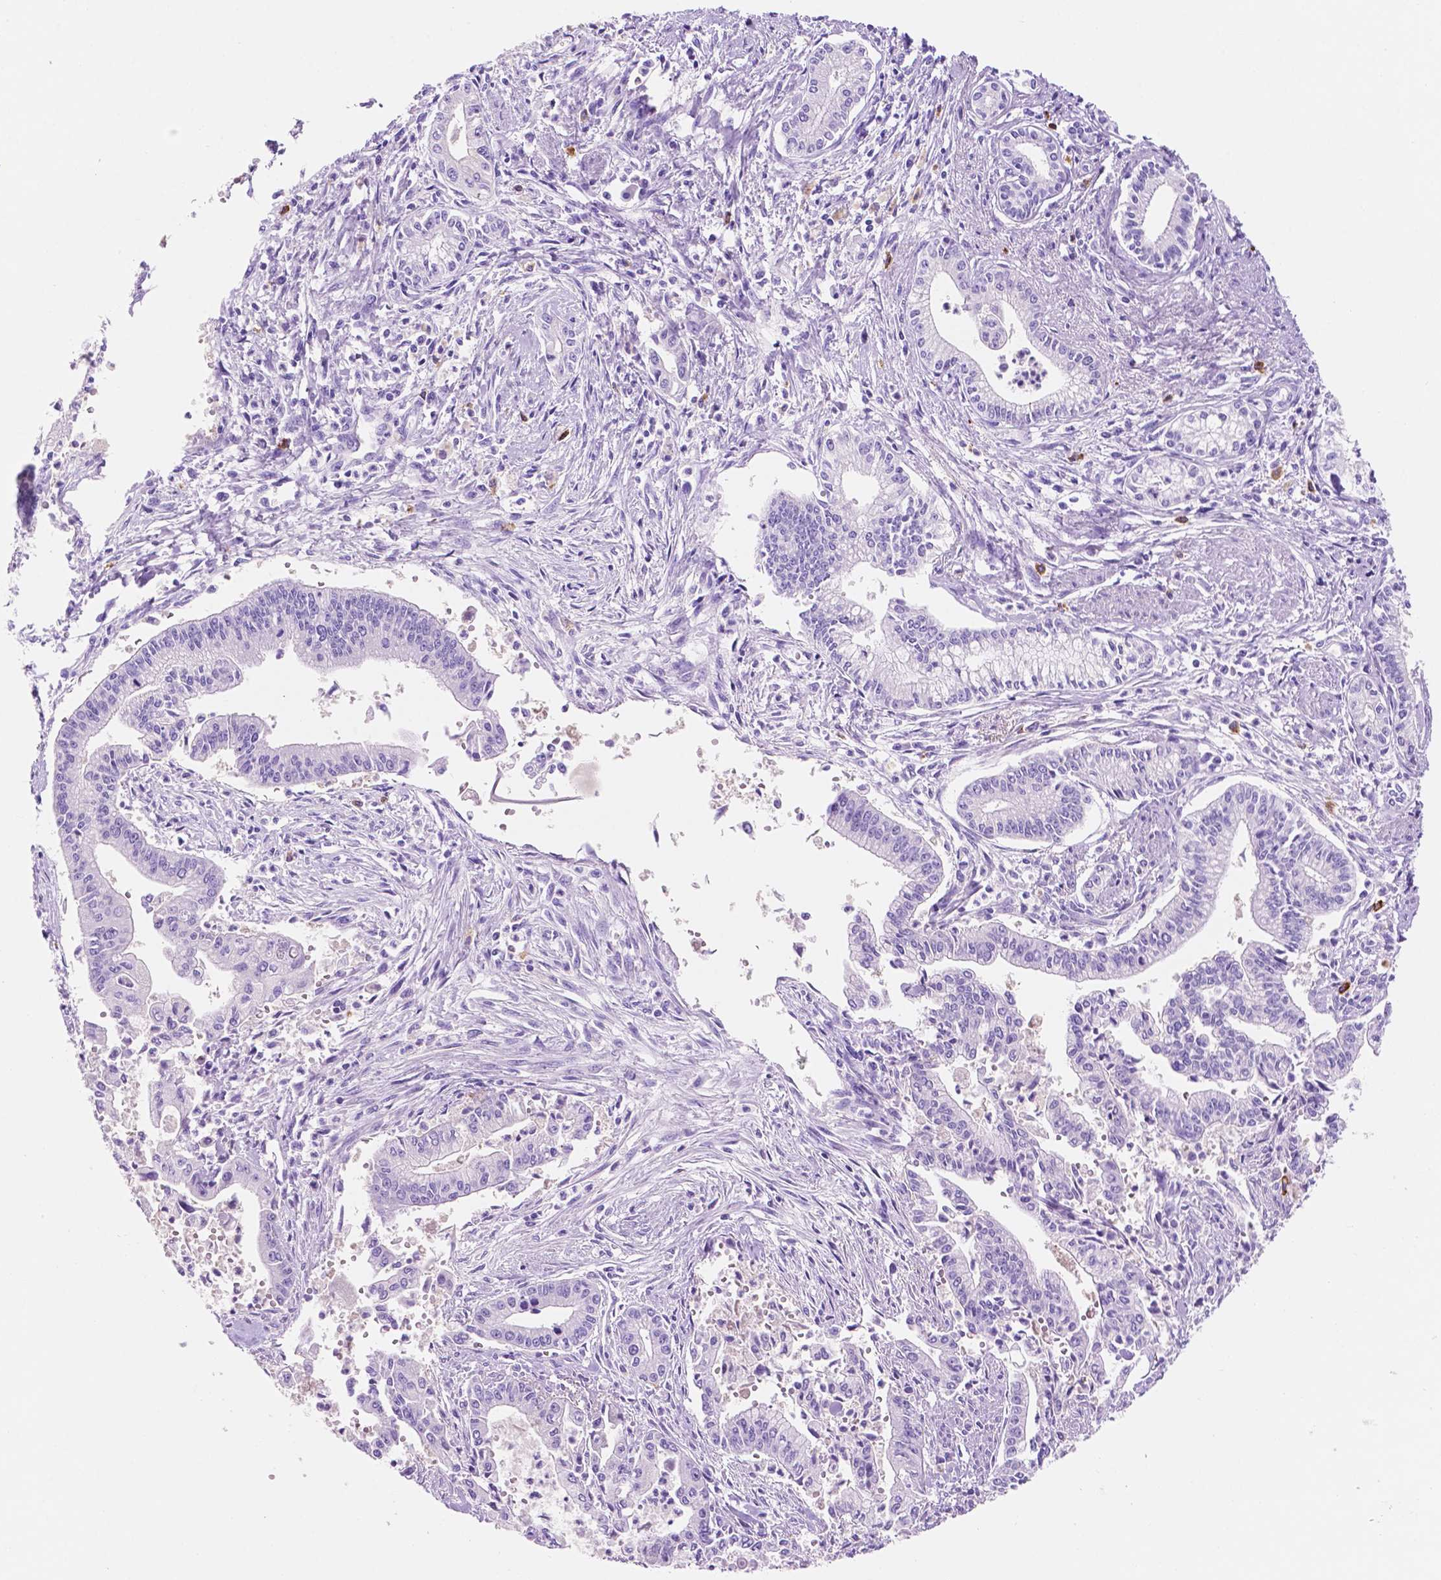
{"staining": {"intensity": "negative", "quantity": "none", "location": "none"}, "tissue": "pancreatic cancer", "cell_type": "Tumor cells", "image_type": "cancer", "snomed": [{"axis": "morphology", "description": "Adenocarcinoma, NOS"}, {"axis": "topography", "description": "Pancreas"}], "caption": "IHC histopathology image of neoplastic tissue: pancreatic cancer stained with DAB exhibits no significant protein positivity in tumor cells. (DAB IHC with hematoxylin counter stain).", "gene": "FOXB2", "patient": {"sex": "female", "age": 65}}